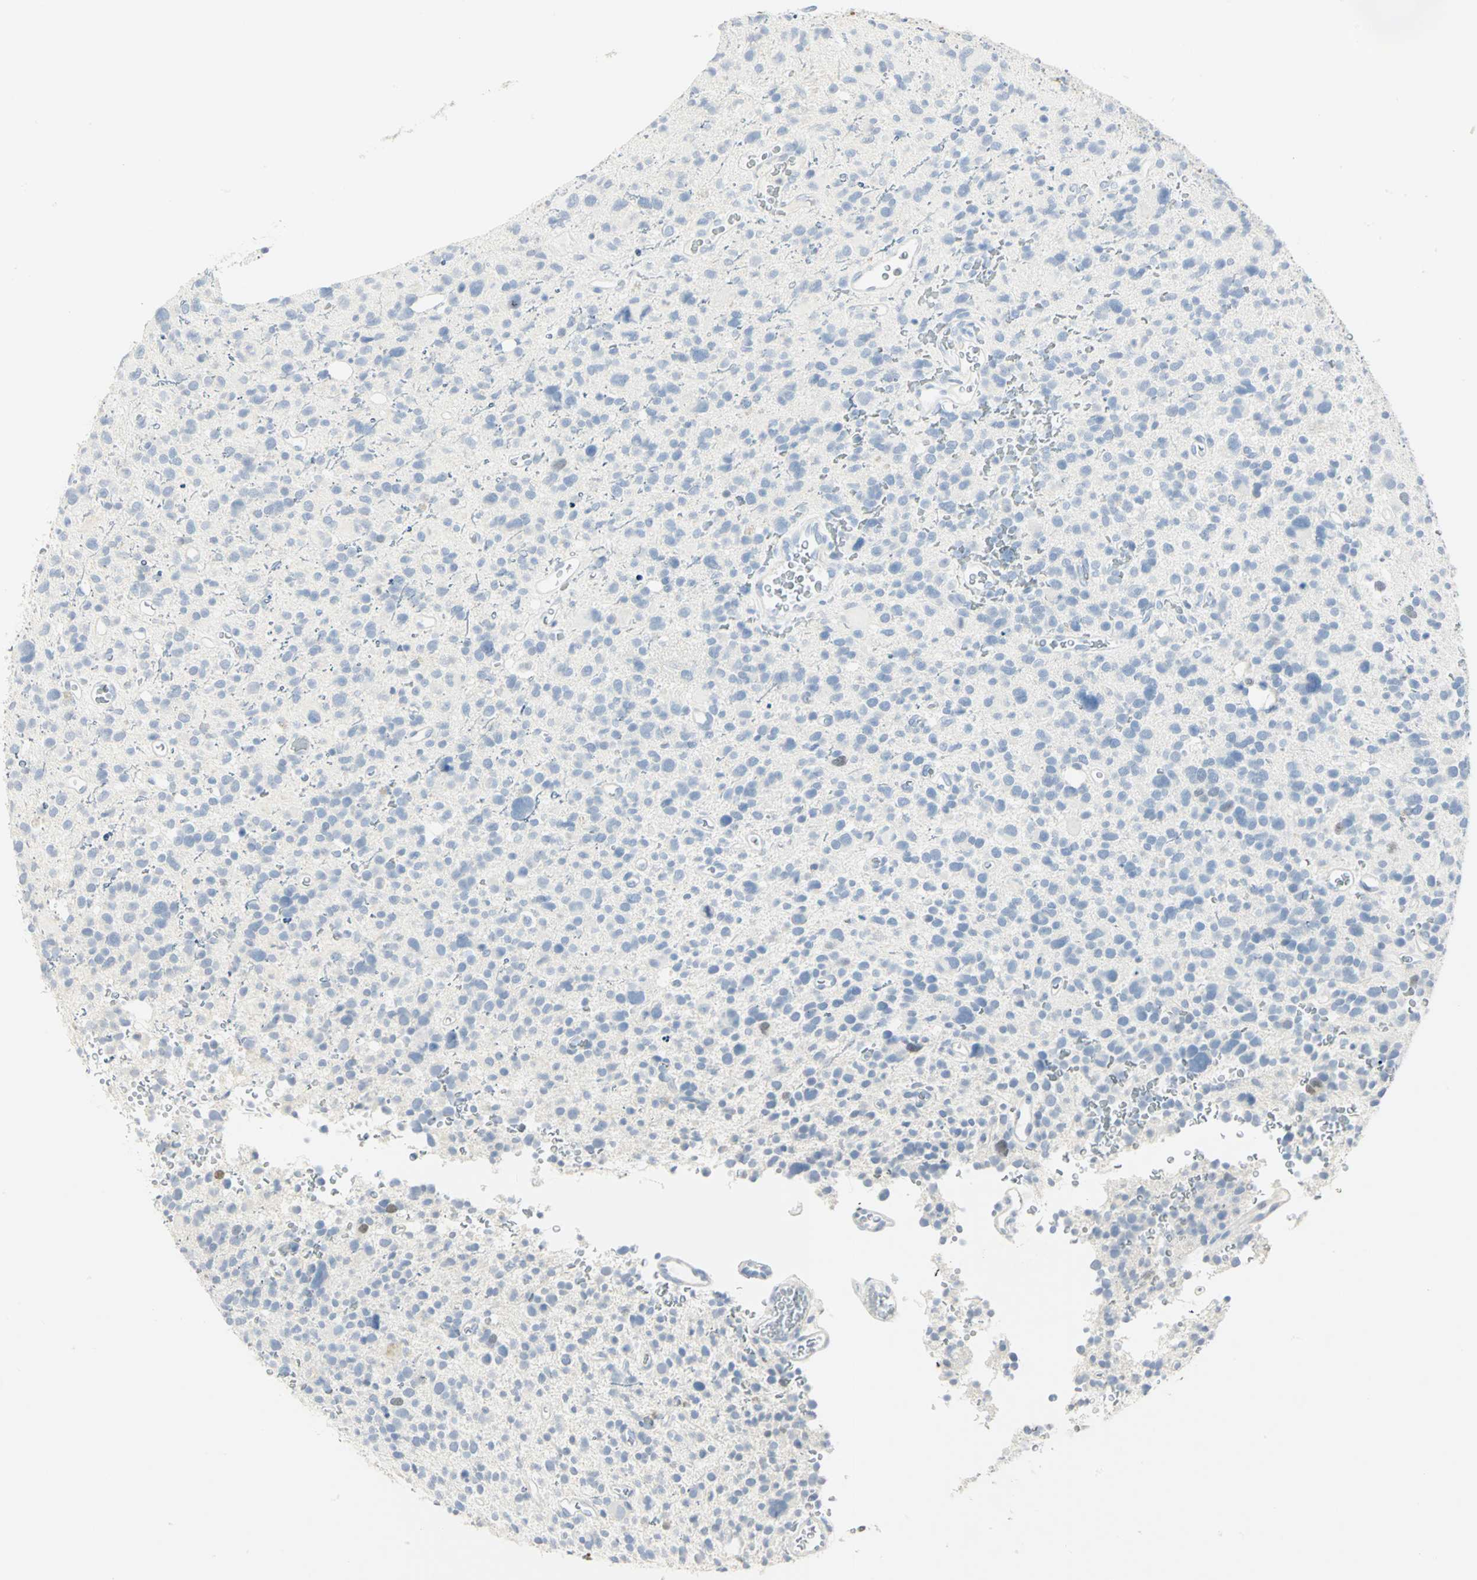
{"staining": {"intensity": "negative", "quantity": "none", "location": "none"}, "tissue": "glioma", "cell_type": "Tumor cells", "image_type": "cancer", "snomed": [{"axis": "morphology", "description": "Glioma, malignant, High grade"}, {"axis": "topography", "description": "Brain"}], "caption": "The micrograph shows no significant staining in tumor cells of glioma.", "gene": "HELLS", "patient": {"sex": "male", "age": 48}}